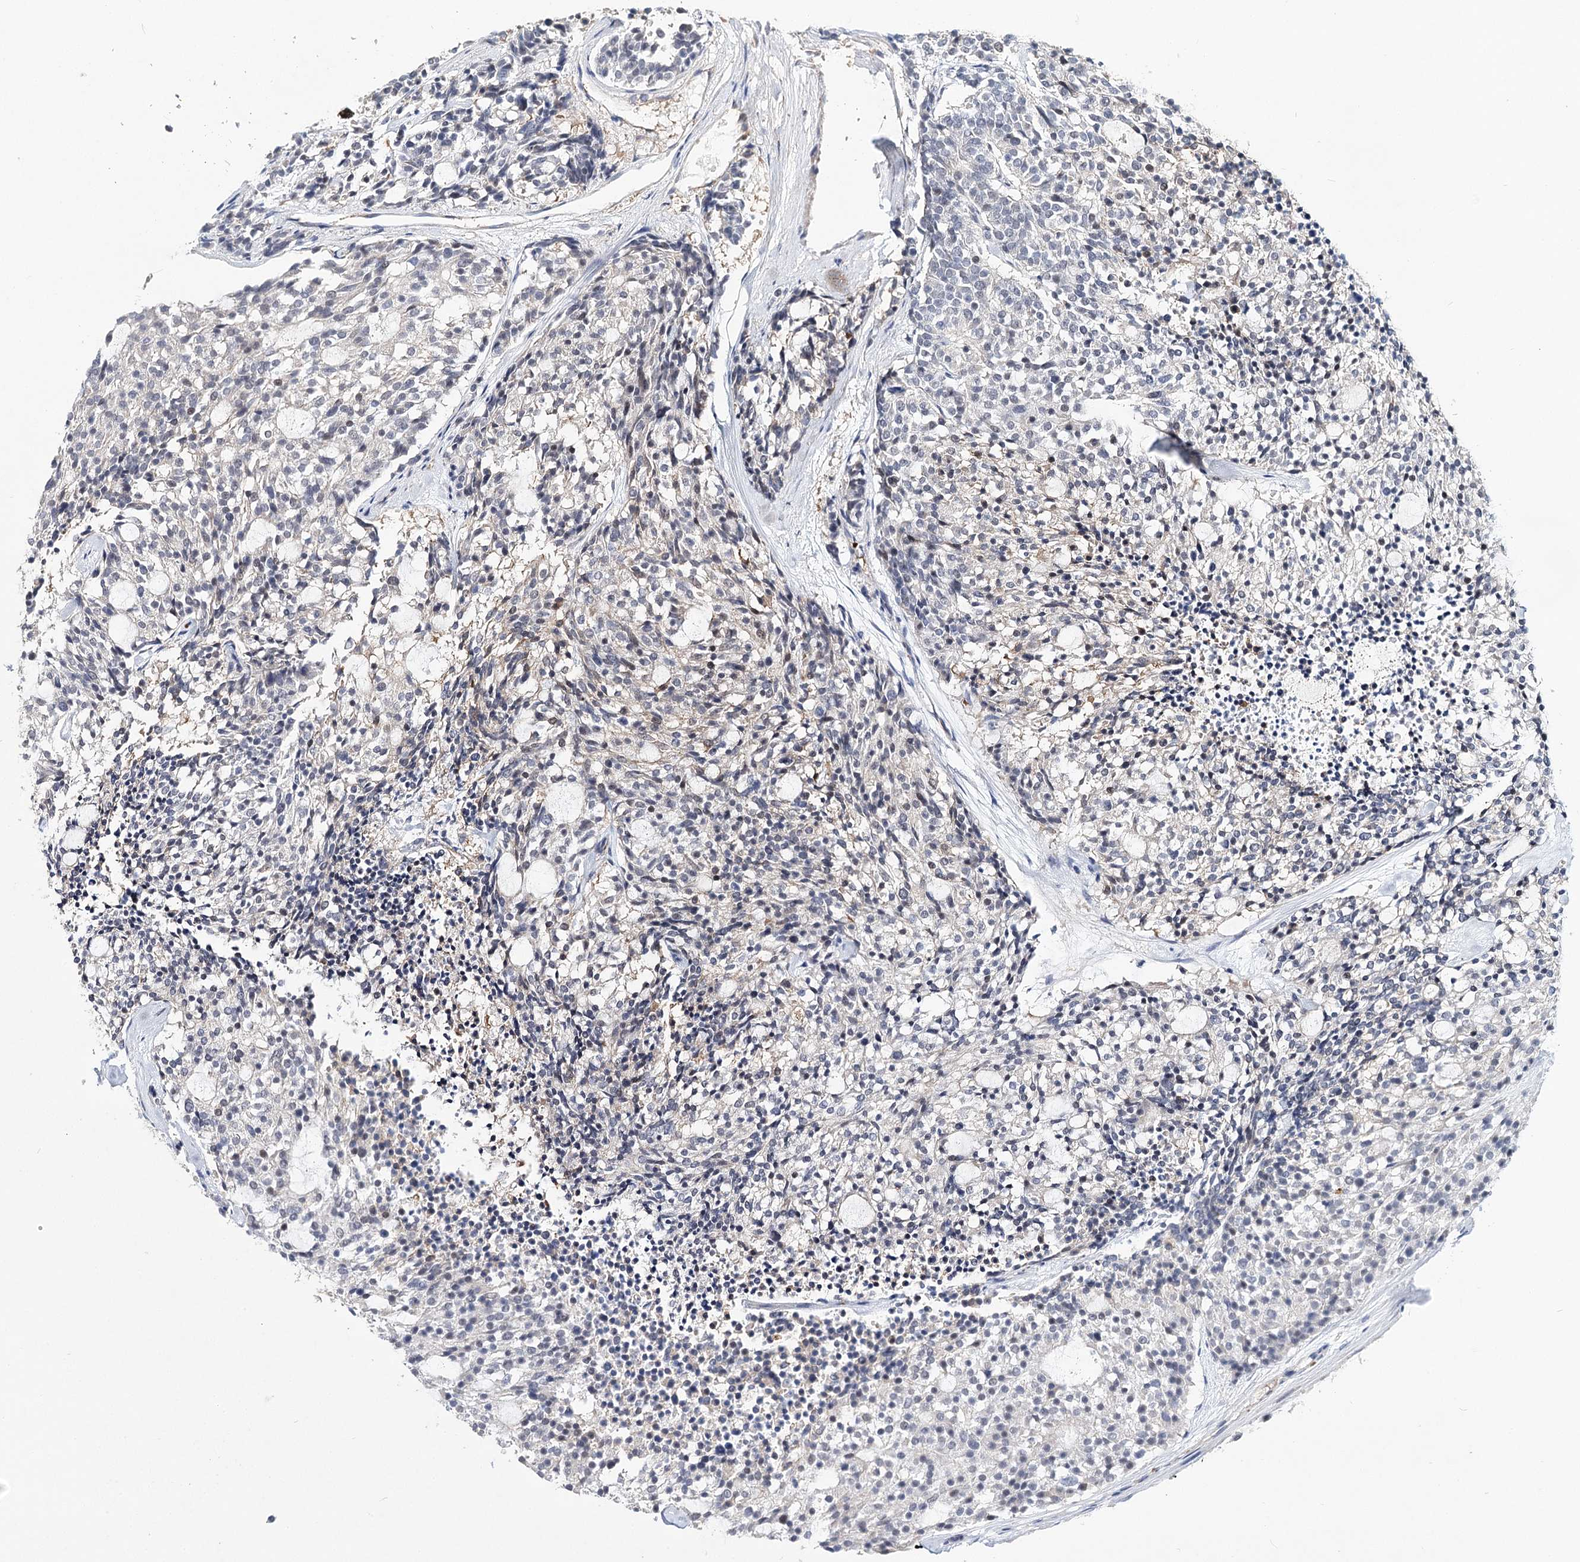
{"staining": {"intensity": "weak", "quantity": "<25%", "location": "cytoplasmic/membranous"}, "tissue": "carcinoid", "cell_type": "Tumor cells", "image_type": "cancer", "snomed": [{"axis": "morphology", "description": "Carcinoid, malignant, NOS"}, {"axis": "topography", "description": "Pancreas"}], "caption": "Immunohistochemistry (IHC) photomicrograph of neoplastic tissue: human carcinoid (malignant) stained with DAB exhibits no significant protein staining in tumor cells.", "gene": "TMEM218", "patient": {"sex": "female", "age": 54}}